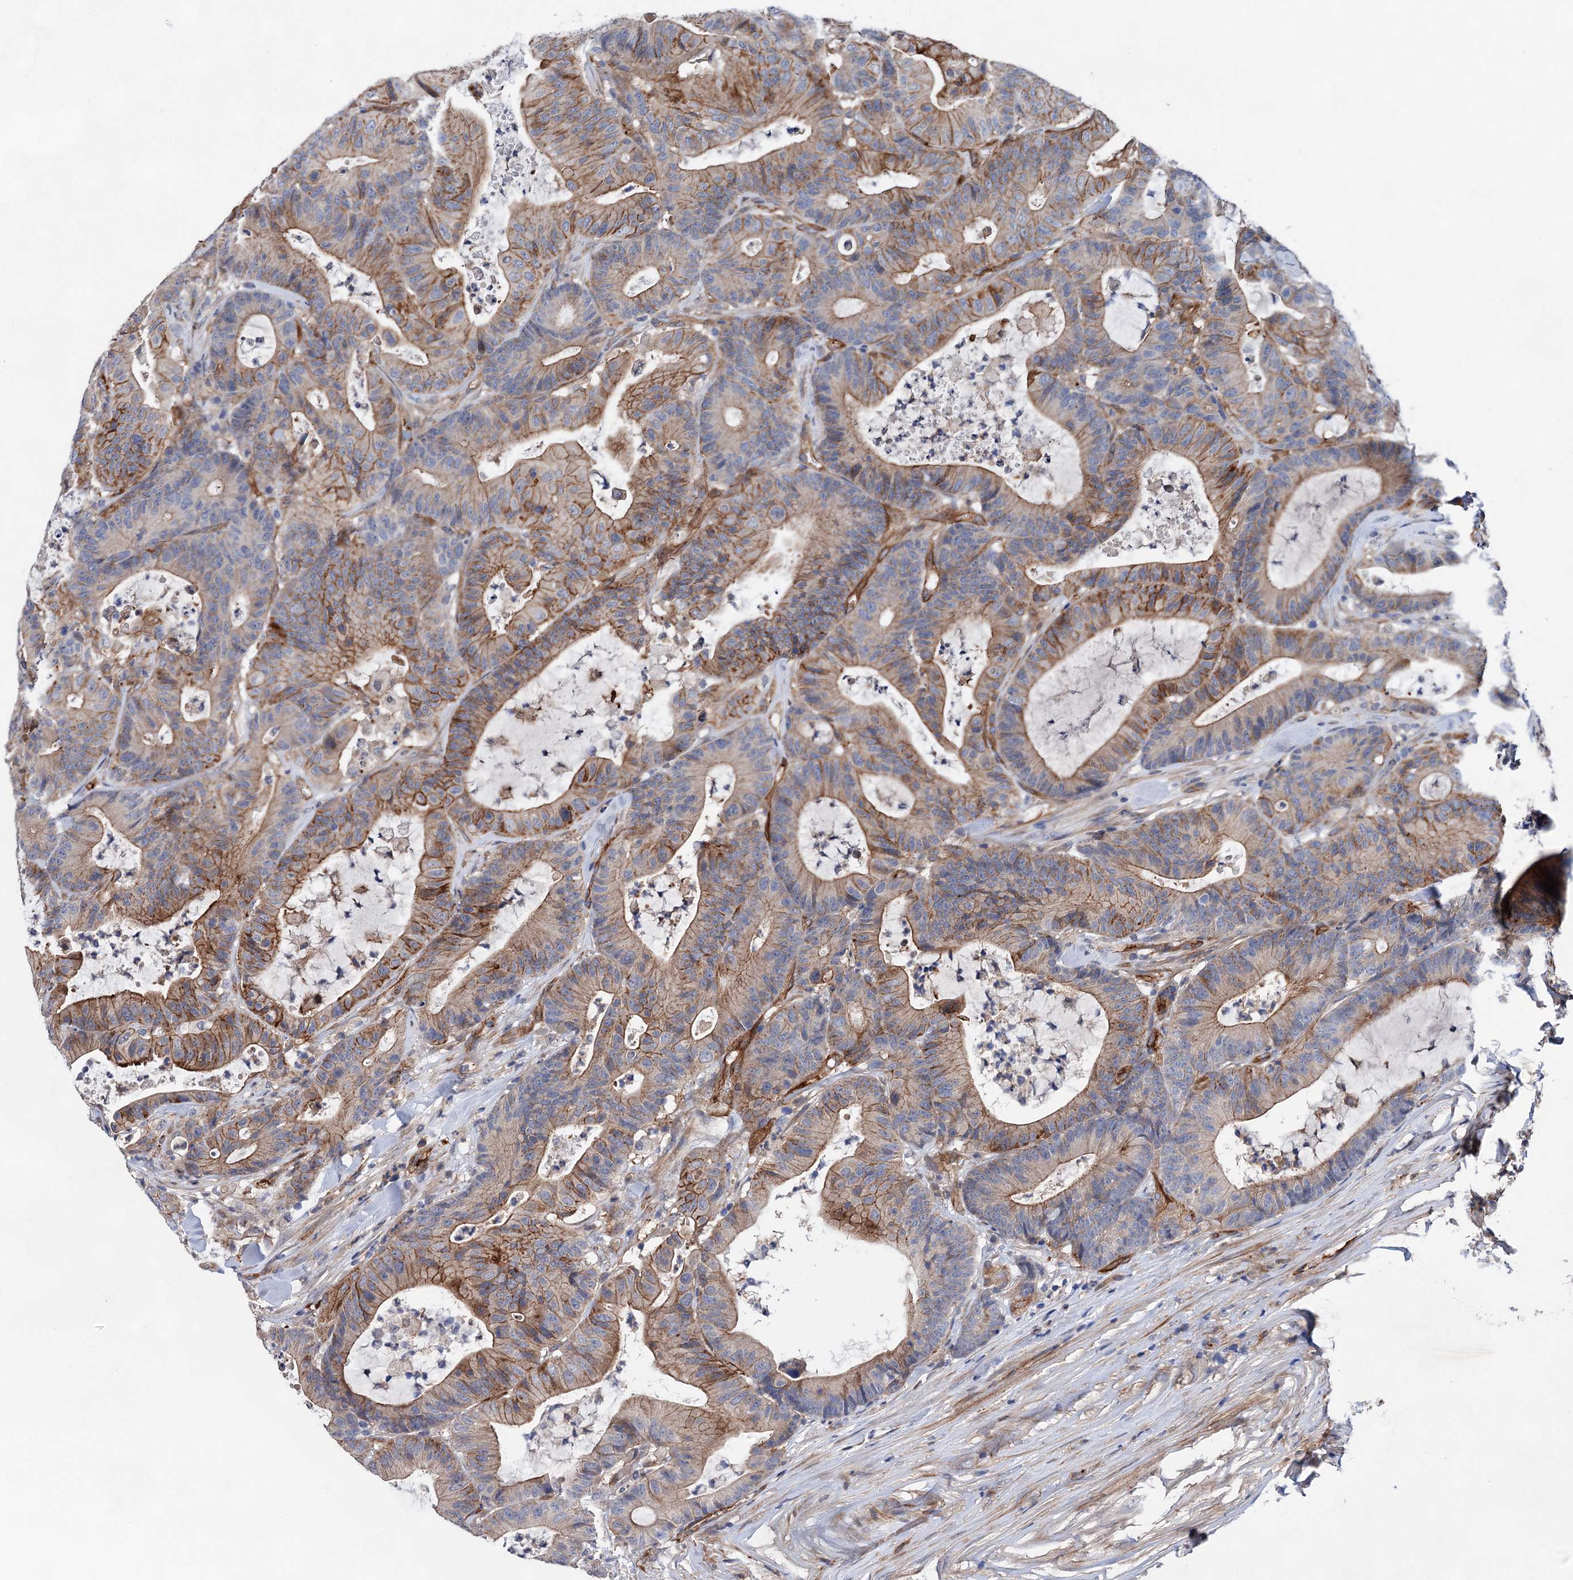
{"staining": {"intensity": "moderate", "quantity": "25%-75%", "location": "cytoplasmic/membranous"}, "tissue": "colorectal cancer", "cell_type": "Tumor cells", "image_type": "cancer", "snomed": [{"axis": "morphology", "description": "Adenocarcinoma, NOS"}, {"axis": "topography", "description": "Colon"}], "caption": "Protein staining of adenocarcinoma (colorectal) tissue displays moderate cytoplasmic/membranous staining in approximately 25%-75% of tumor cells. (DAB (3,3'-diaminobenzidine) IHC, brown staining for protein, blue staining for nuclei).", "gene": "TMTC3", "patient": {"sex": "female", "age": 84}}